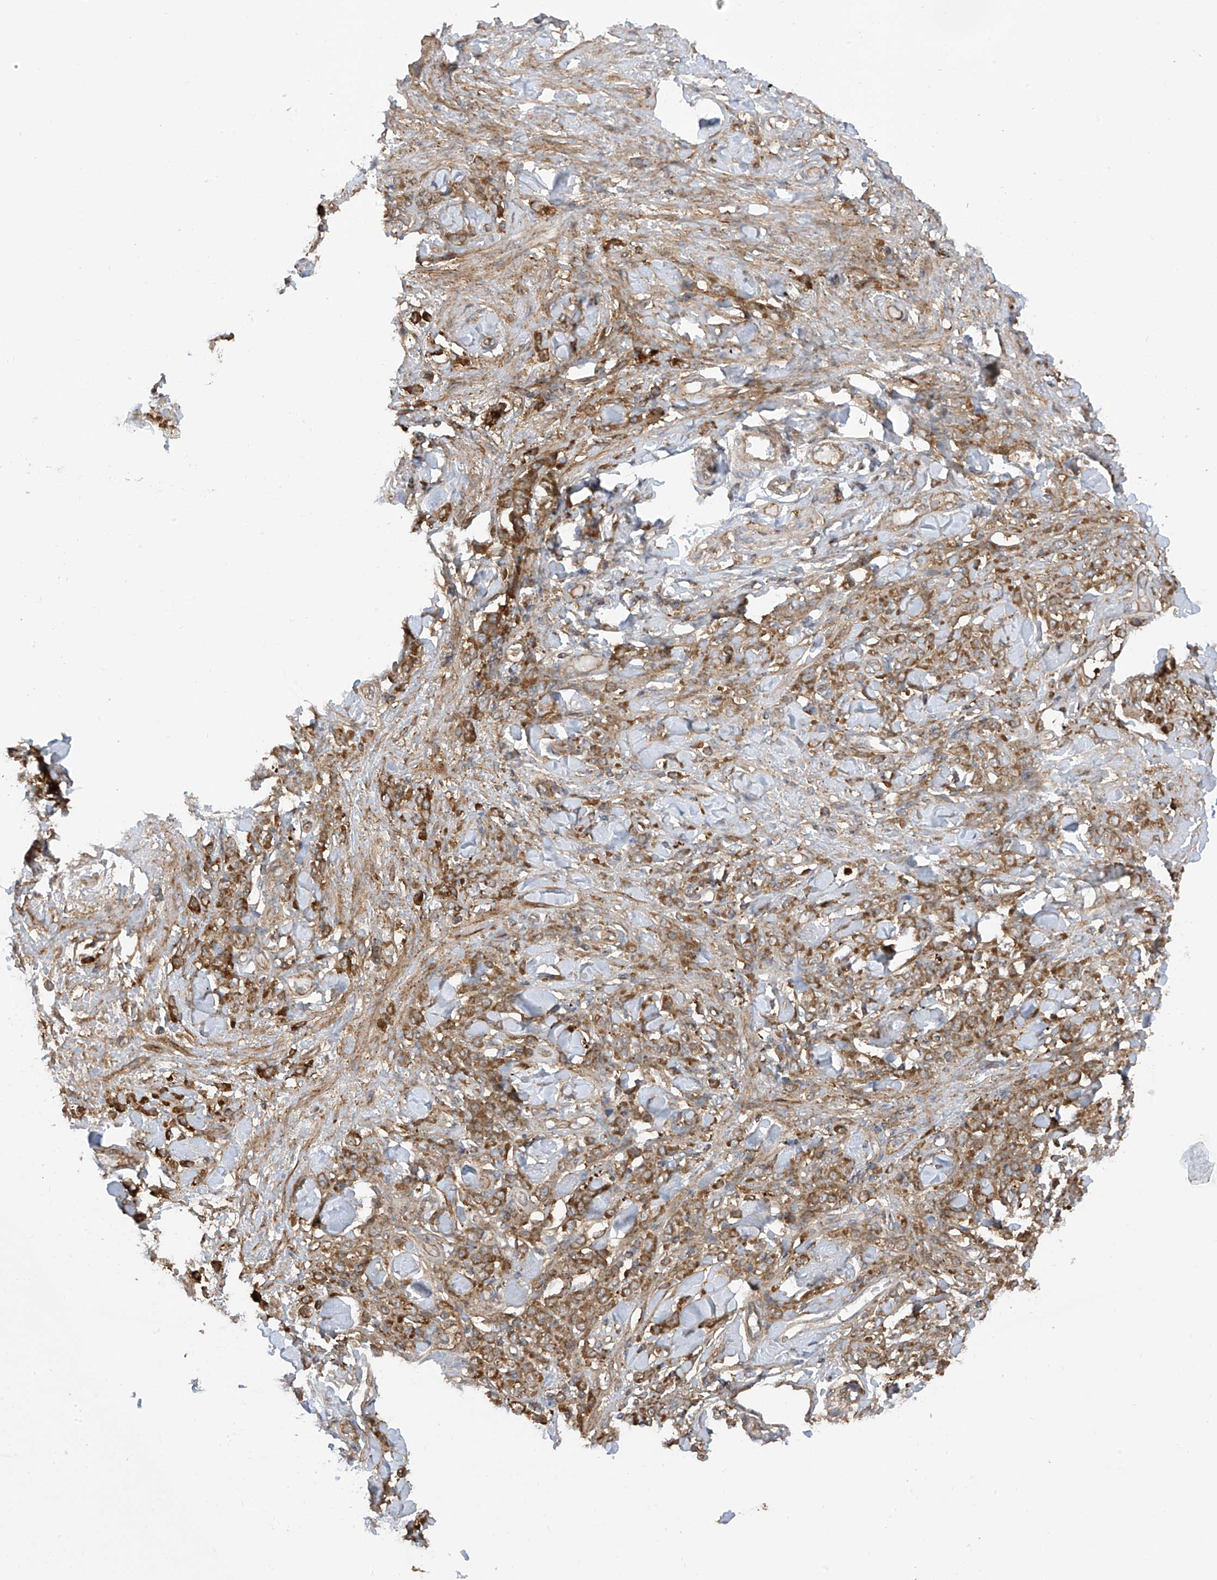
{"staining": {"intensity": "moderate", "quantity": ">75%", "location": "cytoplasmic/membranous"}, "tissue": "stomach cancer", "cell_type": "Tumor cells", "image_type": "cancer", "snomed": [{"axis": "morphology", "description": "Normal tissue, NOS"}, {"axis": "morphology", "description": "Adenocarcinoma, NOS"}, {"axis": "topography", "description": "Stomach"}], "caption": "Immunohistochemical staining of stomach cancer reveals medium levels of moderate cytoplasmic/membranous protein expression in about >75% of tumor cells.", "gene": "REPS1", "patient": {"sex": "male", "age": 82}}